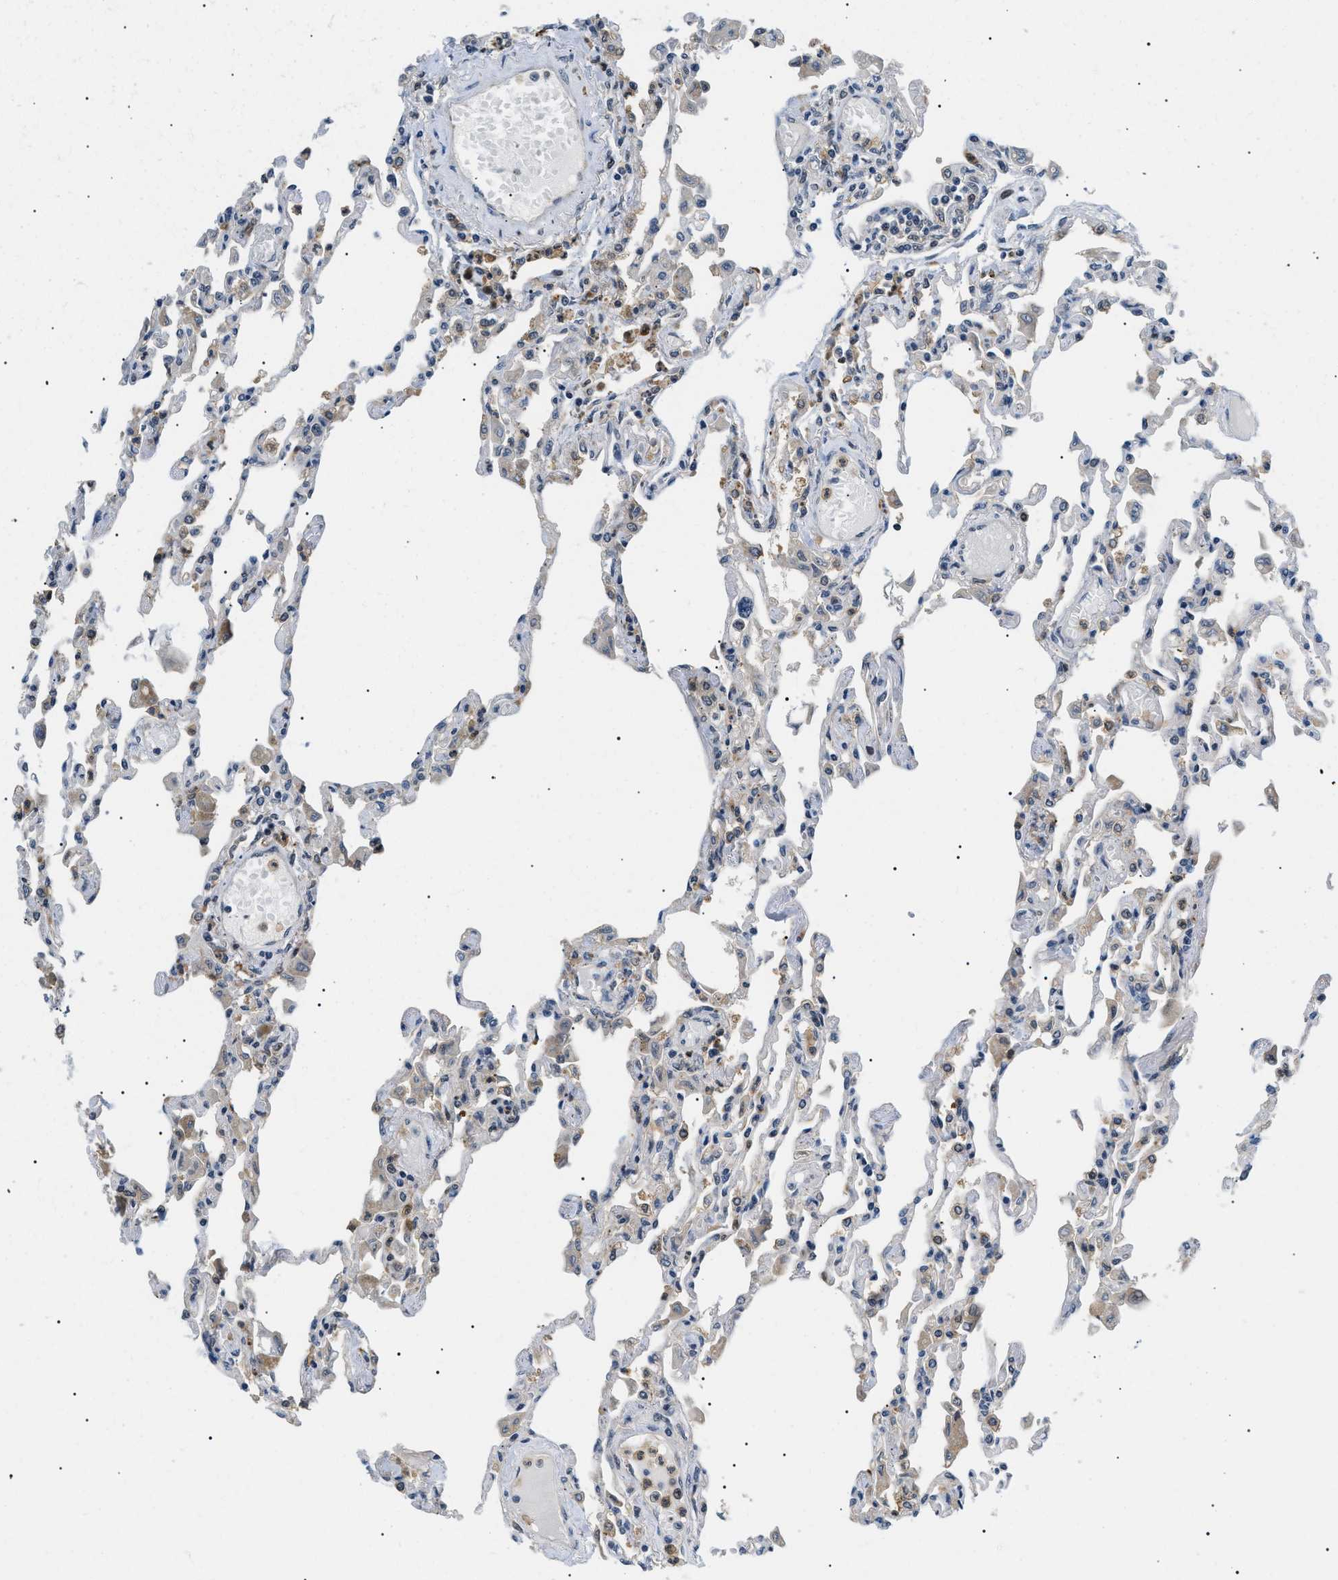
{"staining": {"intensity": "weak", "quantity": "<25%", "location": "nuclear"}, "tissue": "lung", "cell_type": "Alveolar cells", "image_type": "normal", "snomed": [{"axis": "morphology", "description": "Normal tissue, NOS"}, {"axis": "topography", "description": "Bronchus"}, {"axis": "topography", "description": "Lung"}], "caption": "High magnification brightfield microscopy of normal lung stained with DAB (3,3'-diaminobenzidine) (brown) and counterstained with hematoxylin (blue): alveolar cells show no significant expression. (DAB (3,3'-diaminobenzidine) IHC visualized using brightfield microscopy, high magnification).", "gene": "RBM15", "patient": {"sex": "female", "age": 49}}